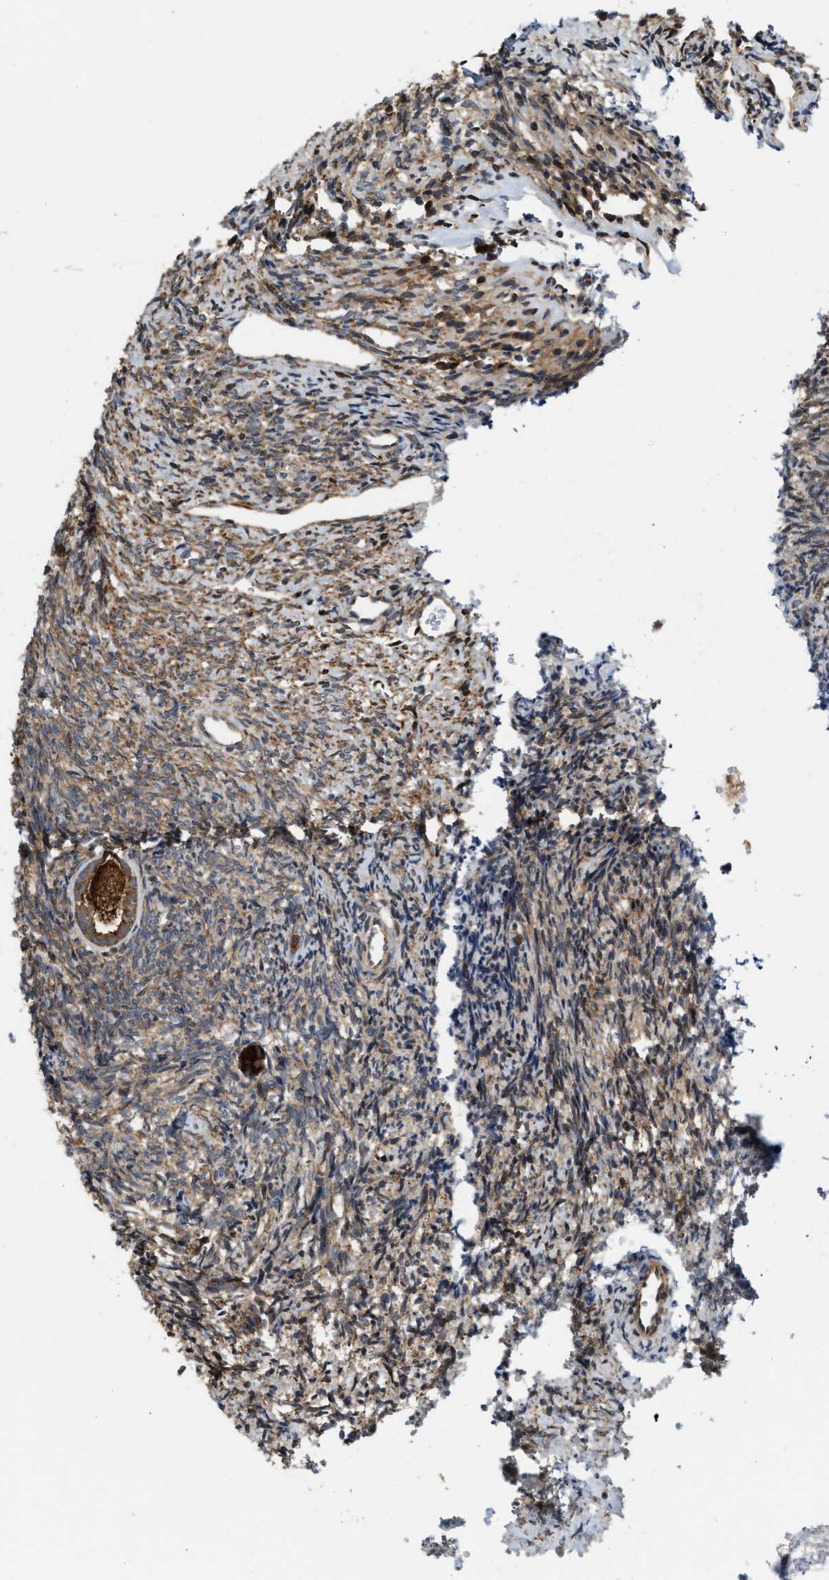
{"staining": {"intensity": "strong", "quantity": ">75%", "location": "cytoplasmic/membranous"}, "tissue": "ovary", "cell_type": "Follicle cells", "image_type": "normal", "snomed": [{"axis": "morphology", "description": "Normal tissue, NOS"}, {"axis": "topography", "description": "Ovary"}], "caption": "A micrograph showing strong cytoplasmic/membranous expression in about >75% of follicle cells in benign ovary, as visualized by brown immunohistochemical staining.", "gene": "IQCE", "patient": {"sex": "female", "age": 41}}